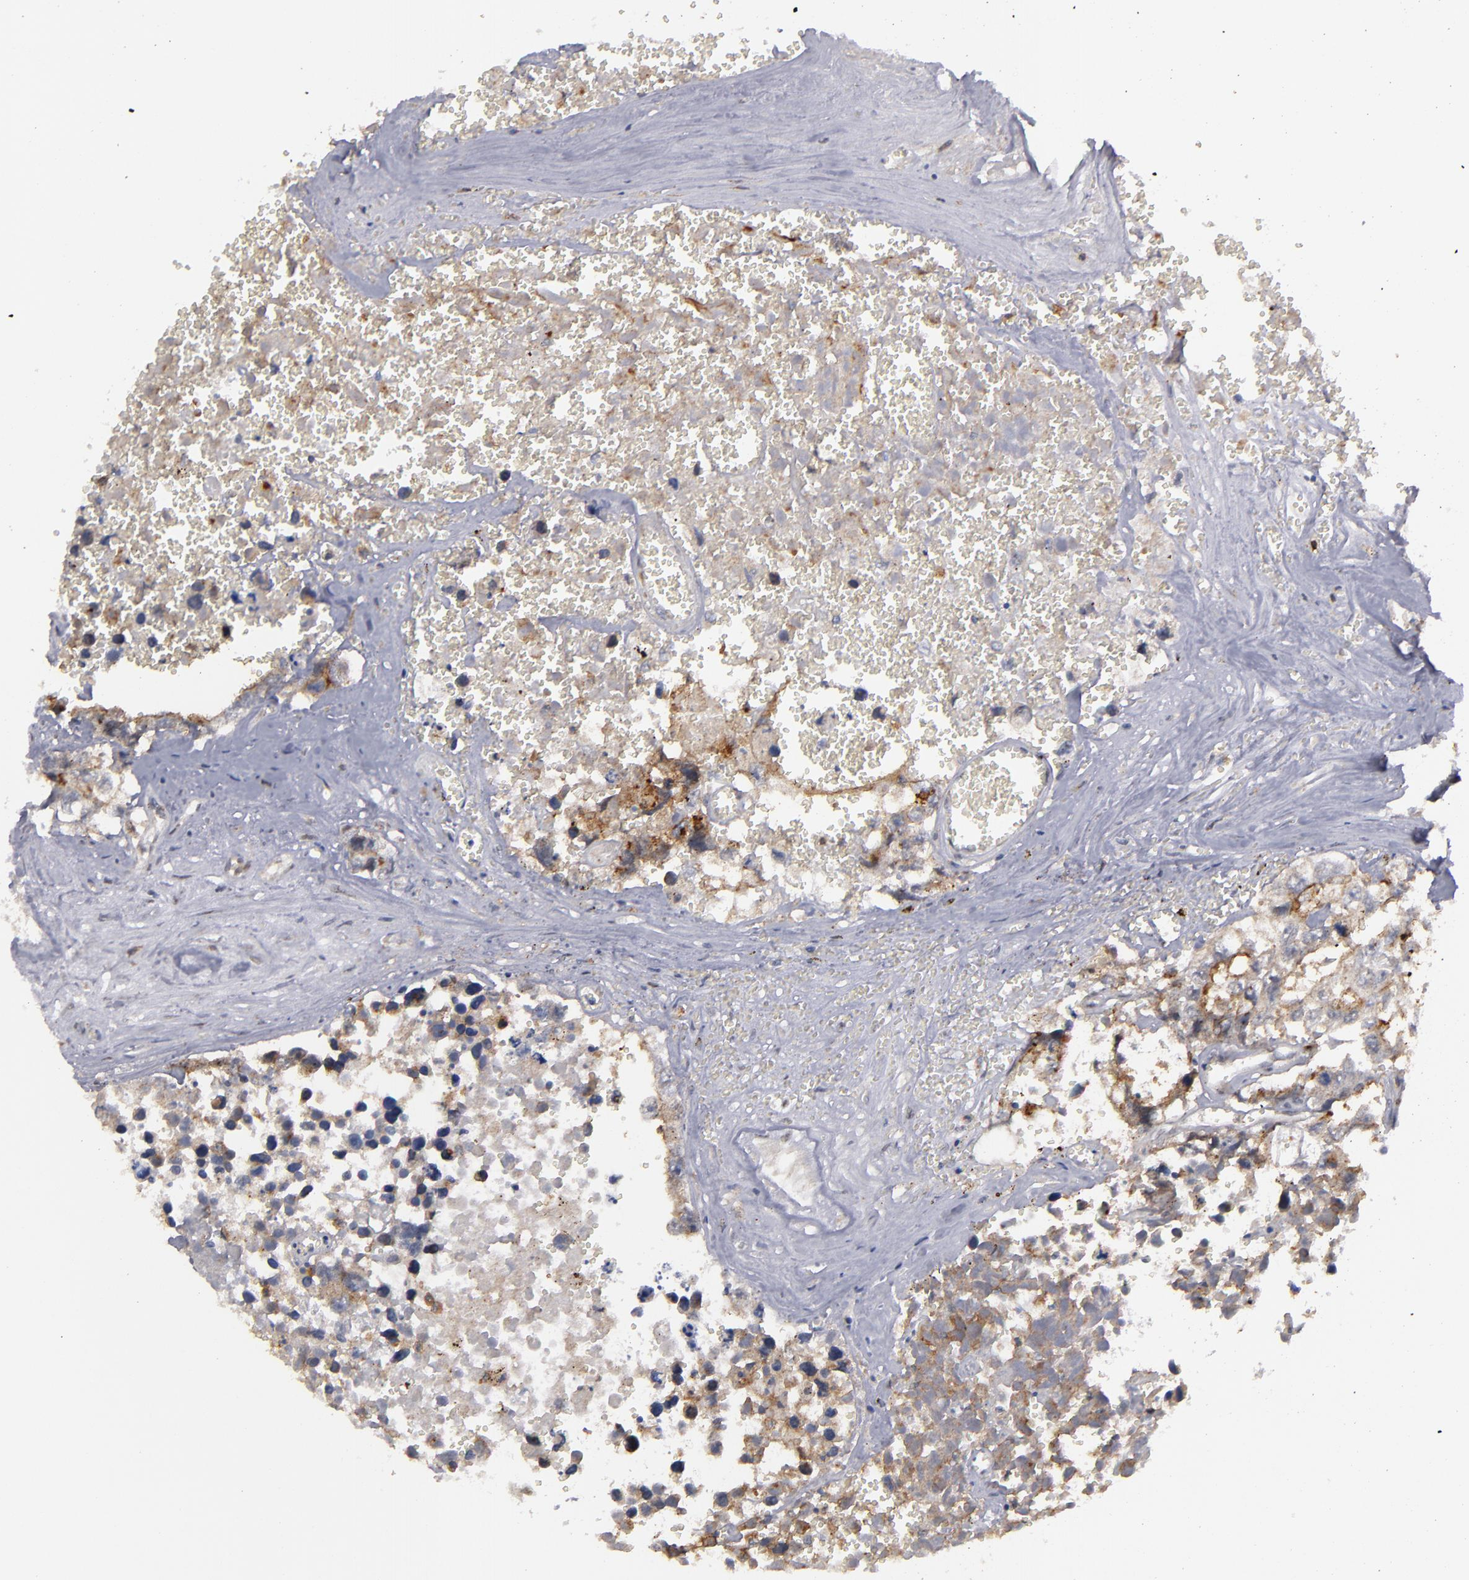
{"staining": {"intensity": "weak", "quantity": ">75%", "location": "cytoplasmic/membranous"}, "tissue": "testis cancer", "cell_type": "Tumor cells", "image_type": "cancer", "snomed": [{"axis": "morphology", "description": "Carcinoma, Embryonal, NOS"}, {"axis": "topography", "description": "Testis"}], "caption": "This histopathology image shows IHC staining of human testis cancer (embryonal carcinoma), with low weak cytoplasmic/membranous positivity in about >75% of tumor cells.", "gene": "STX3", "patient": {"sex": "male", "age": 31}}